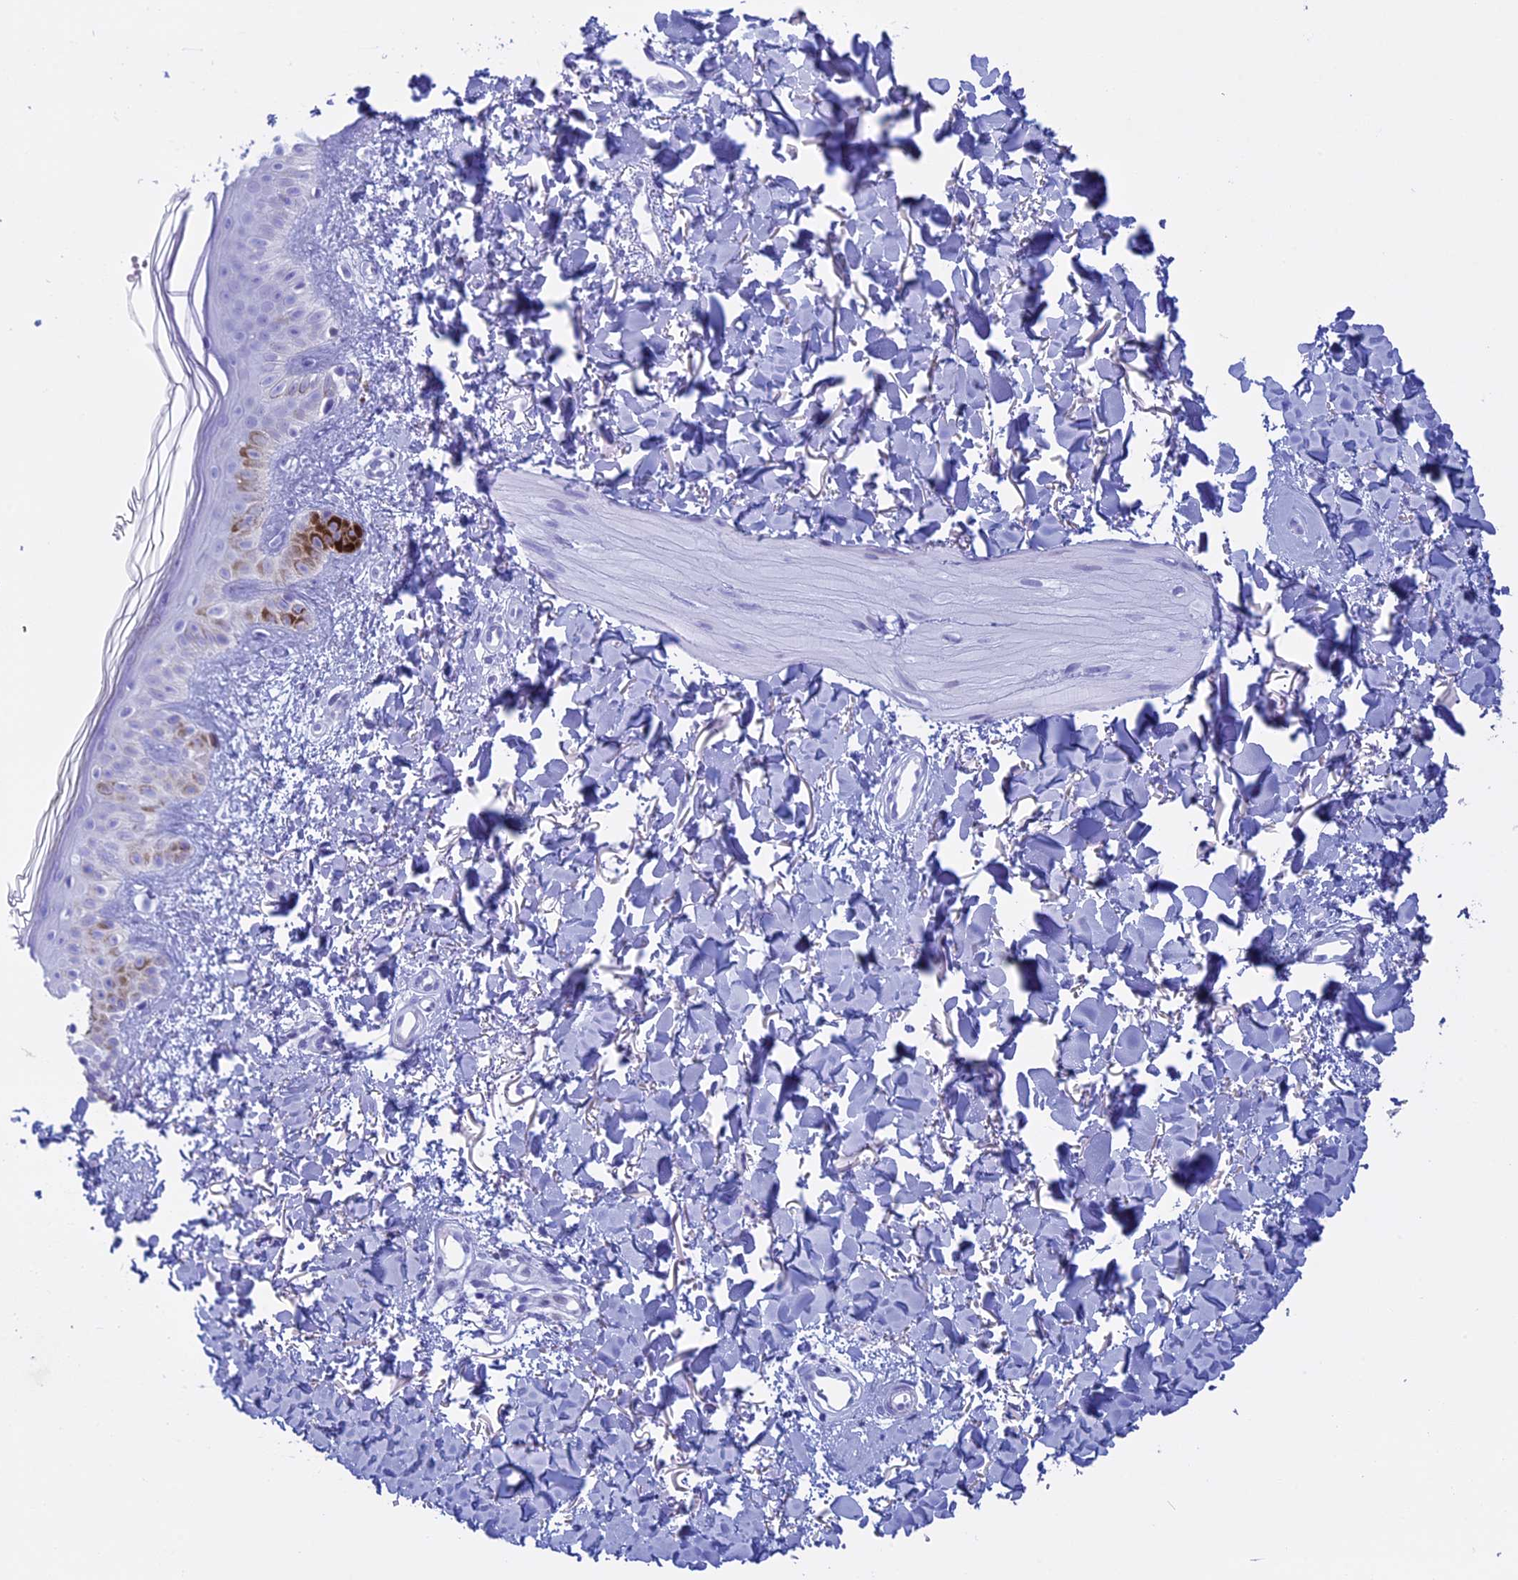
{"staining": {"intensity": "negative", "quantity": "none", "location": "none"}, "tissue": "skin", "cell_type": "Fibroblasts", "image_type": "normal", "snomed": [{"axis": "morphology", "description": "Normal tissue, NOS"}, {"axis": "topography", "description": "Skin"}], "caption": "Immunohistochemical staining of unremarkable human skin shows no significant positivity in fibroblasts. (Brightfield microscopy of DAB IHC at high magnification).", "gene": "KCTD21", "patient": {"sex": "female", "age": 58}}